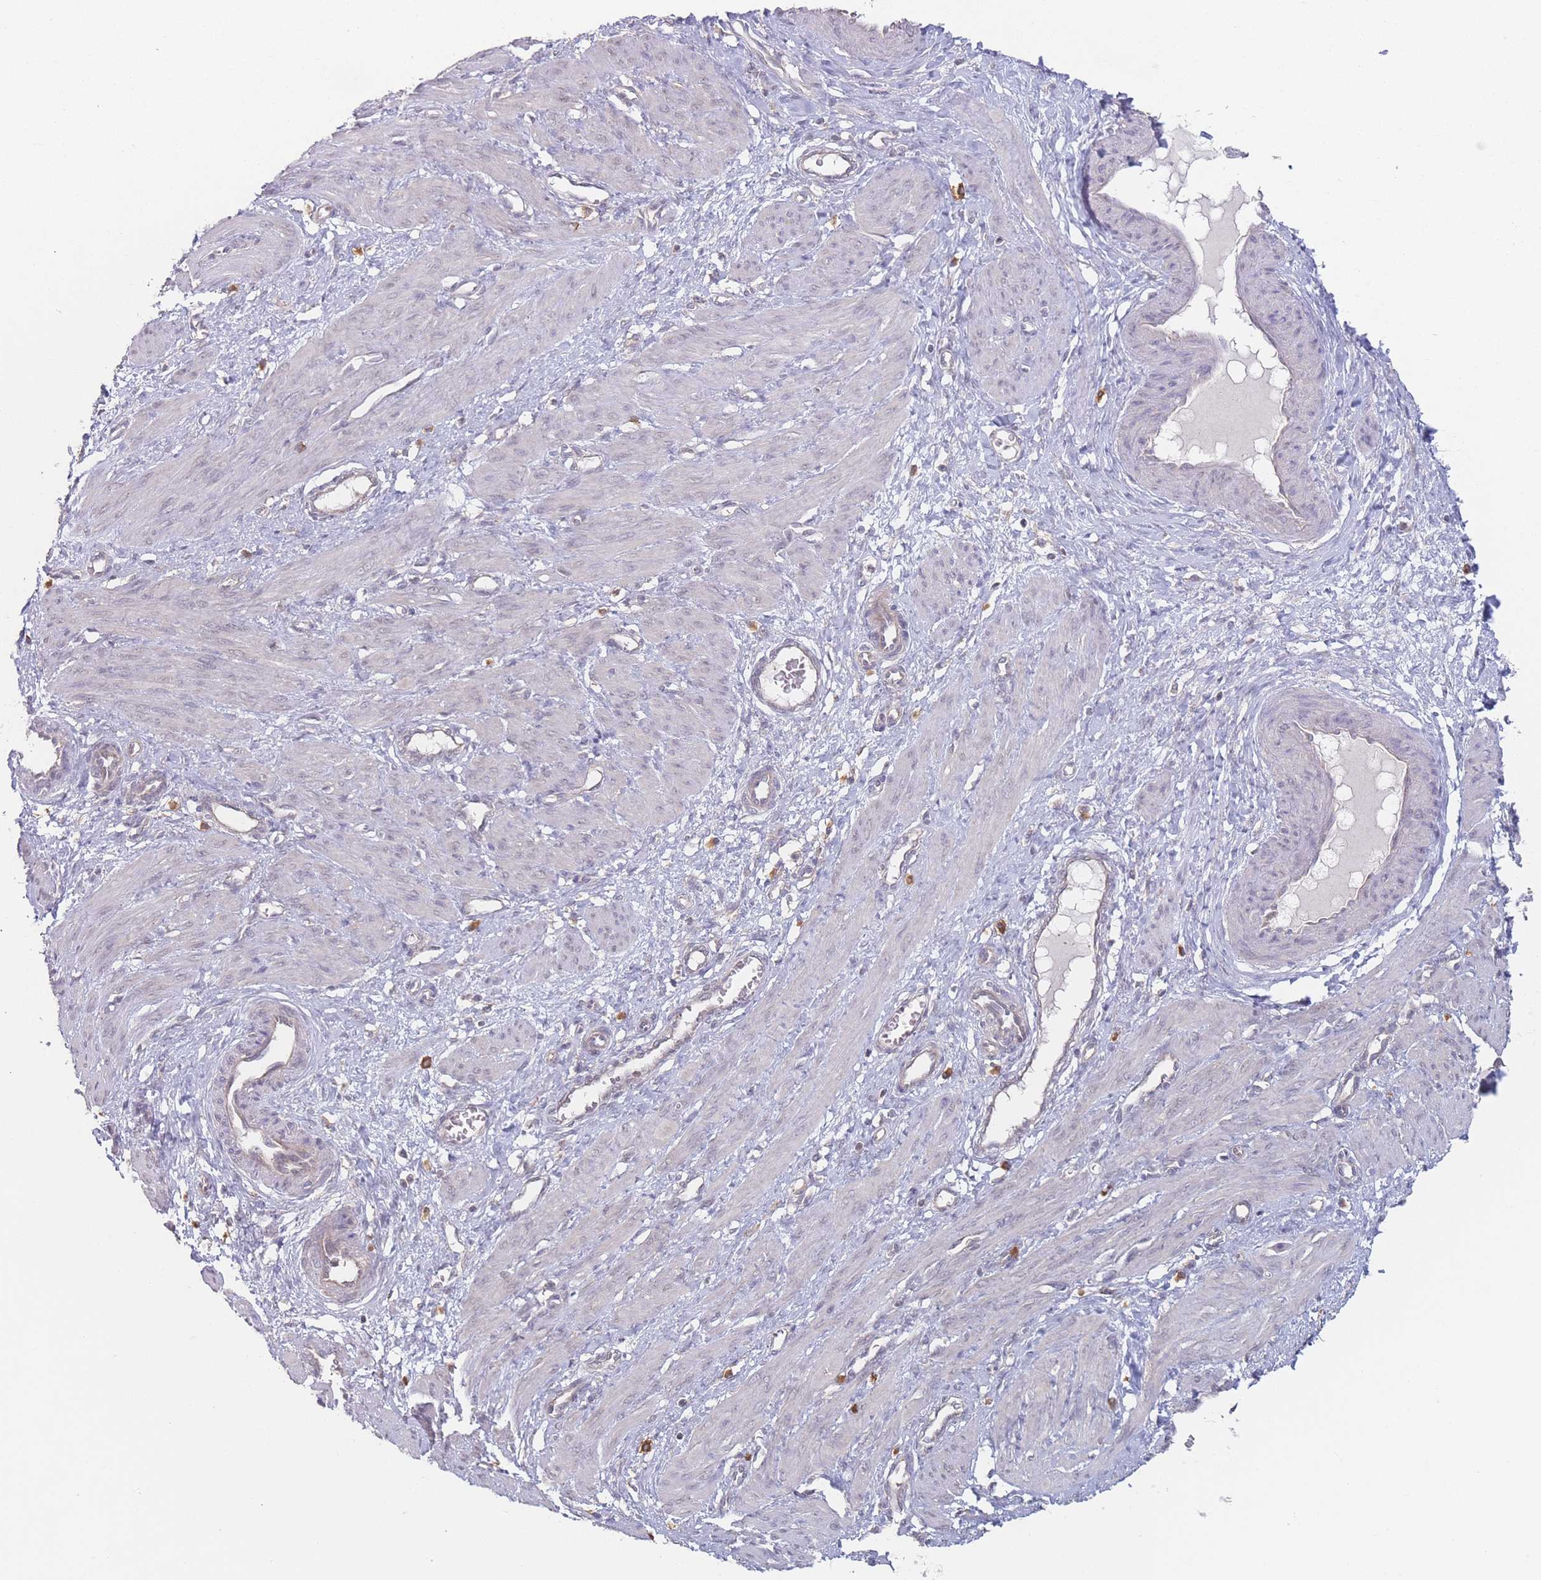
{"staining": {"intensity": "negative", "quantity": "none", "location": "none"}, "tissue": "smooth muscle", "cell_type": "Smooth muscle cells", "image_type": "normal", "snomed": [{"axis": "morphology", "description": "Normal tissue, NOS"}, {"axis": "topography", "description": "Endometrium"}], "caption": "DAB immunohistochemical staining of unremarkable human smooth muscle exhibits no significant staining in smooth muscle cells.", "gene": "PPM1A", "patient": {"sex": "female", "age": 33}}